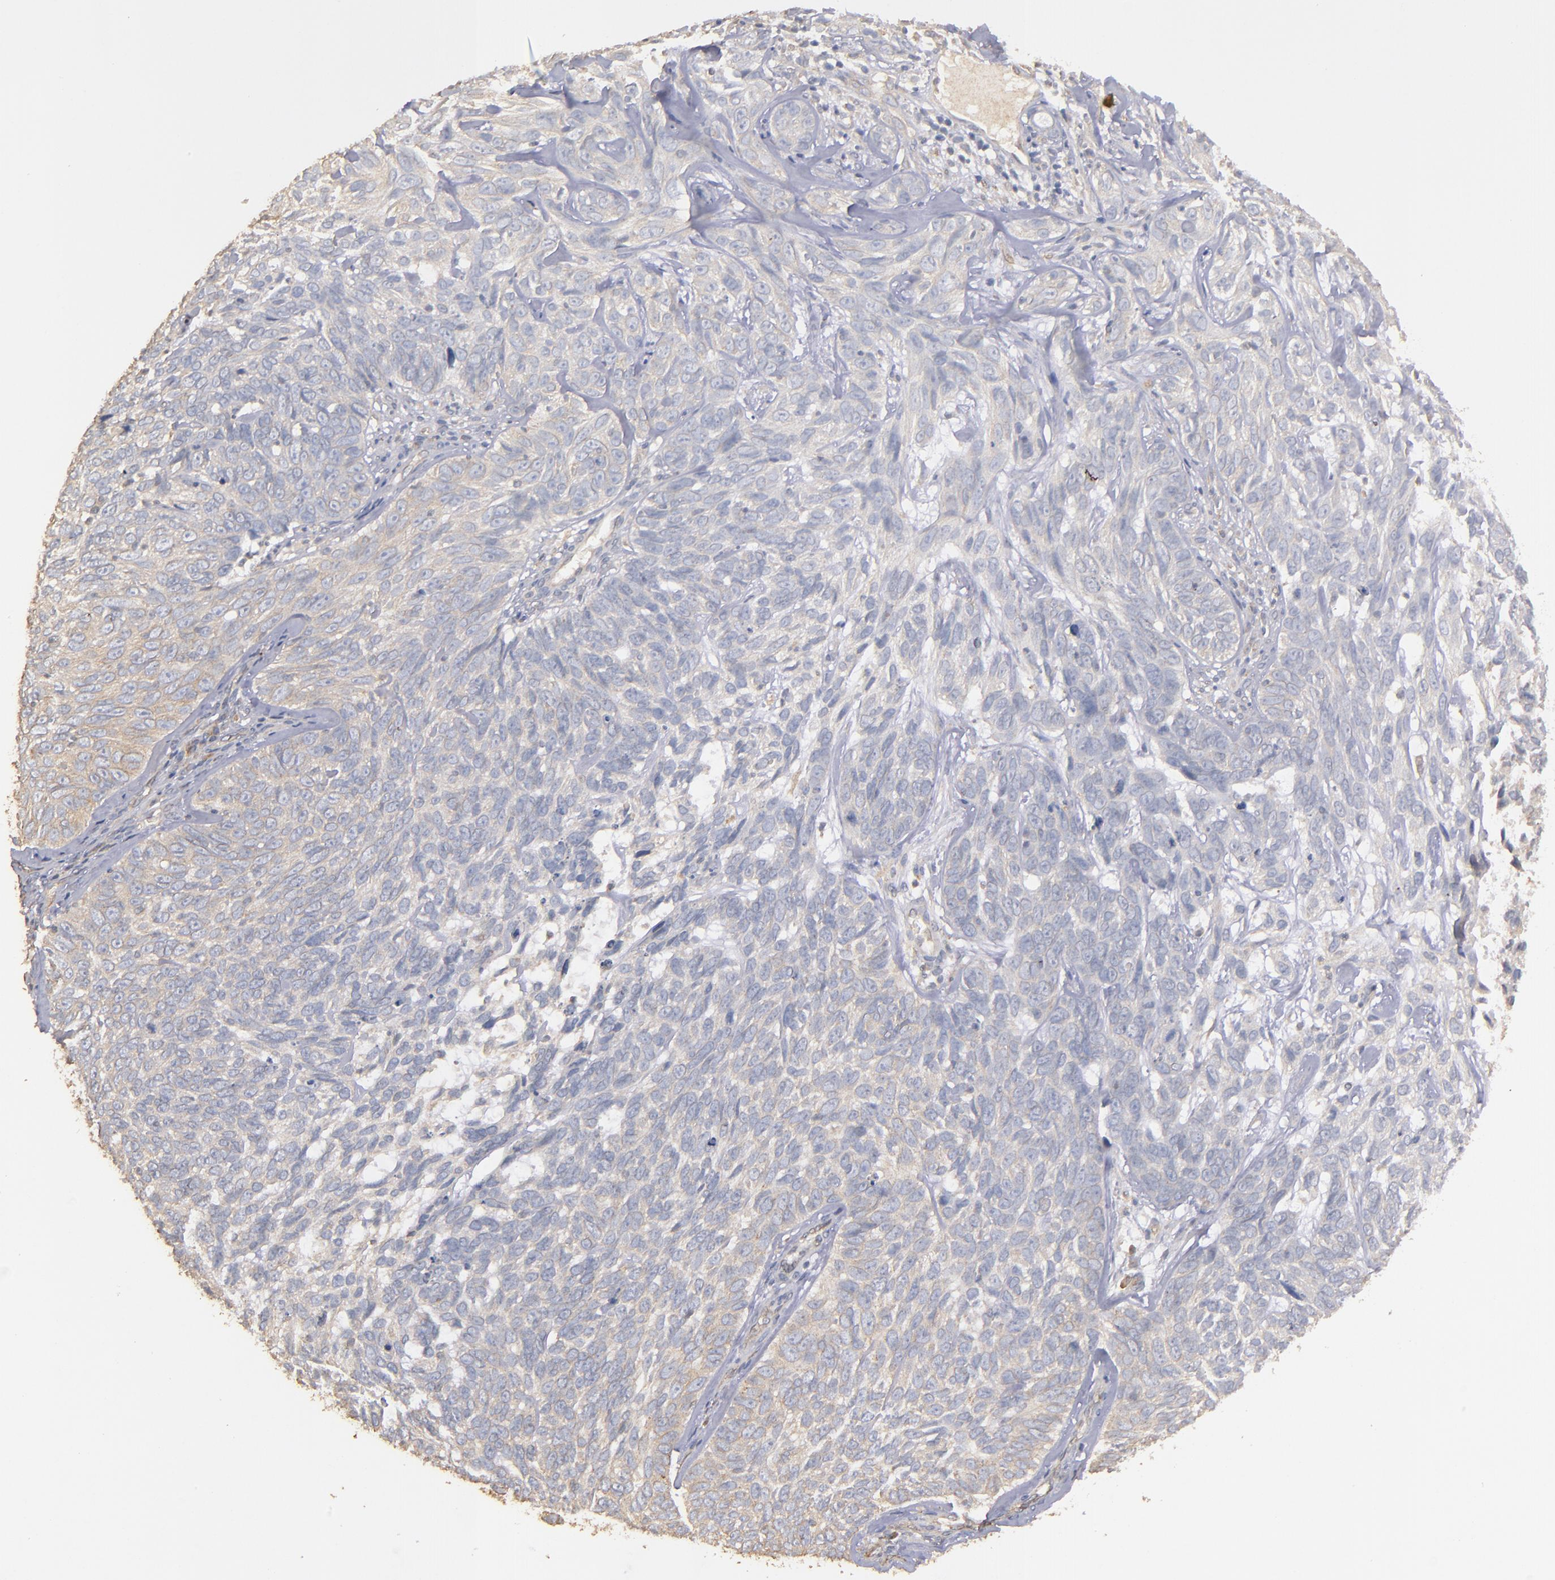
{"staining": {"intensity": "weak", "quantity": ">75%", "location": "cytoplasmic/membranous"}, "tissue": "skin cancer", "cell_type": "Tumor cells", "image_type": "cancer", "snomed": [{"axis": "morphology", "description": "Basal cell carcinoma"}, {"axis": "topography", "description": "Skin"}], "caption": "There is low levels of weak cytoplasmic/membranous staining in tumor cells of skin cancer, as demonstrated by immunohistochemical staining (brown color).", "gene": "DMD", "patient": {"sex": "male", "age": 72}}